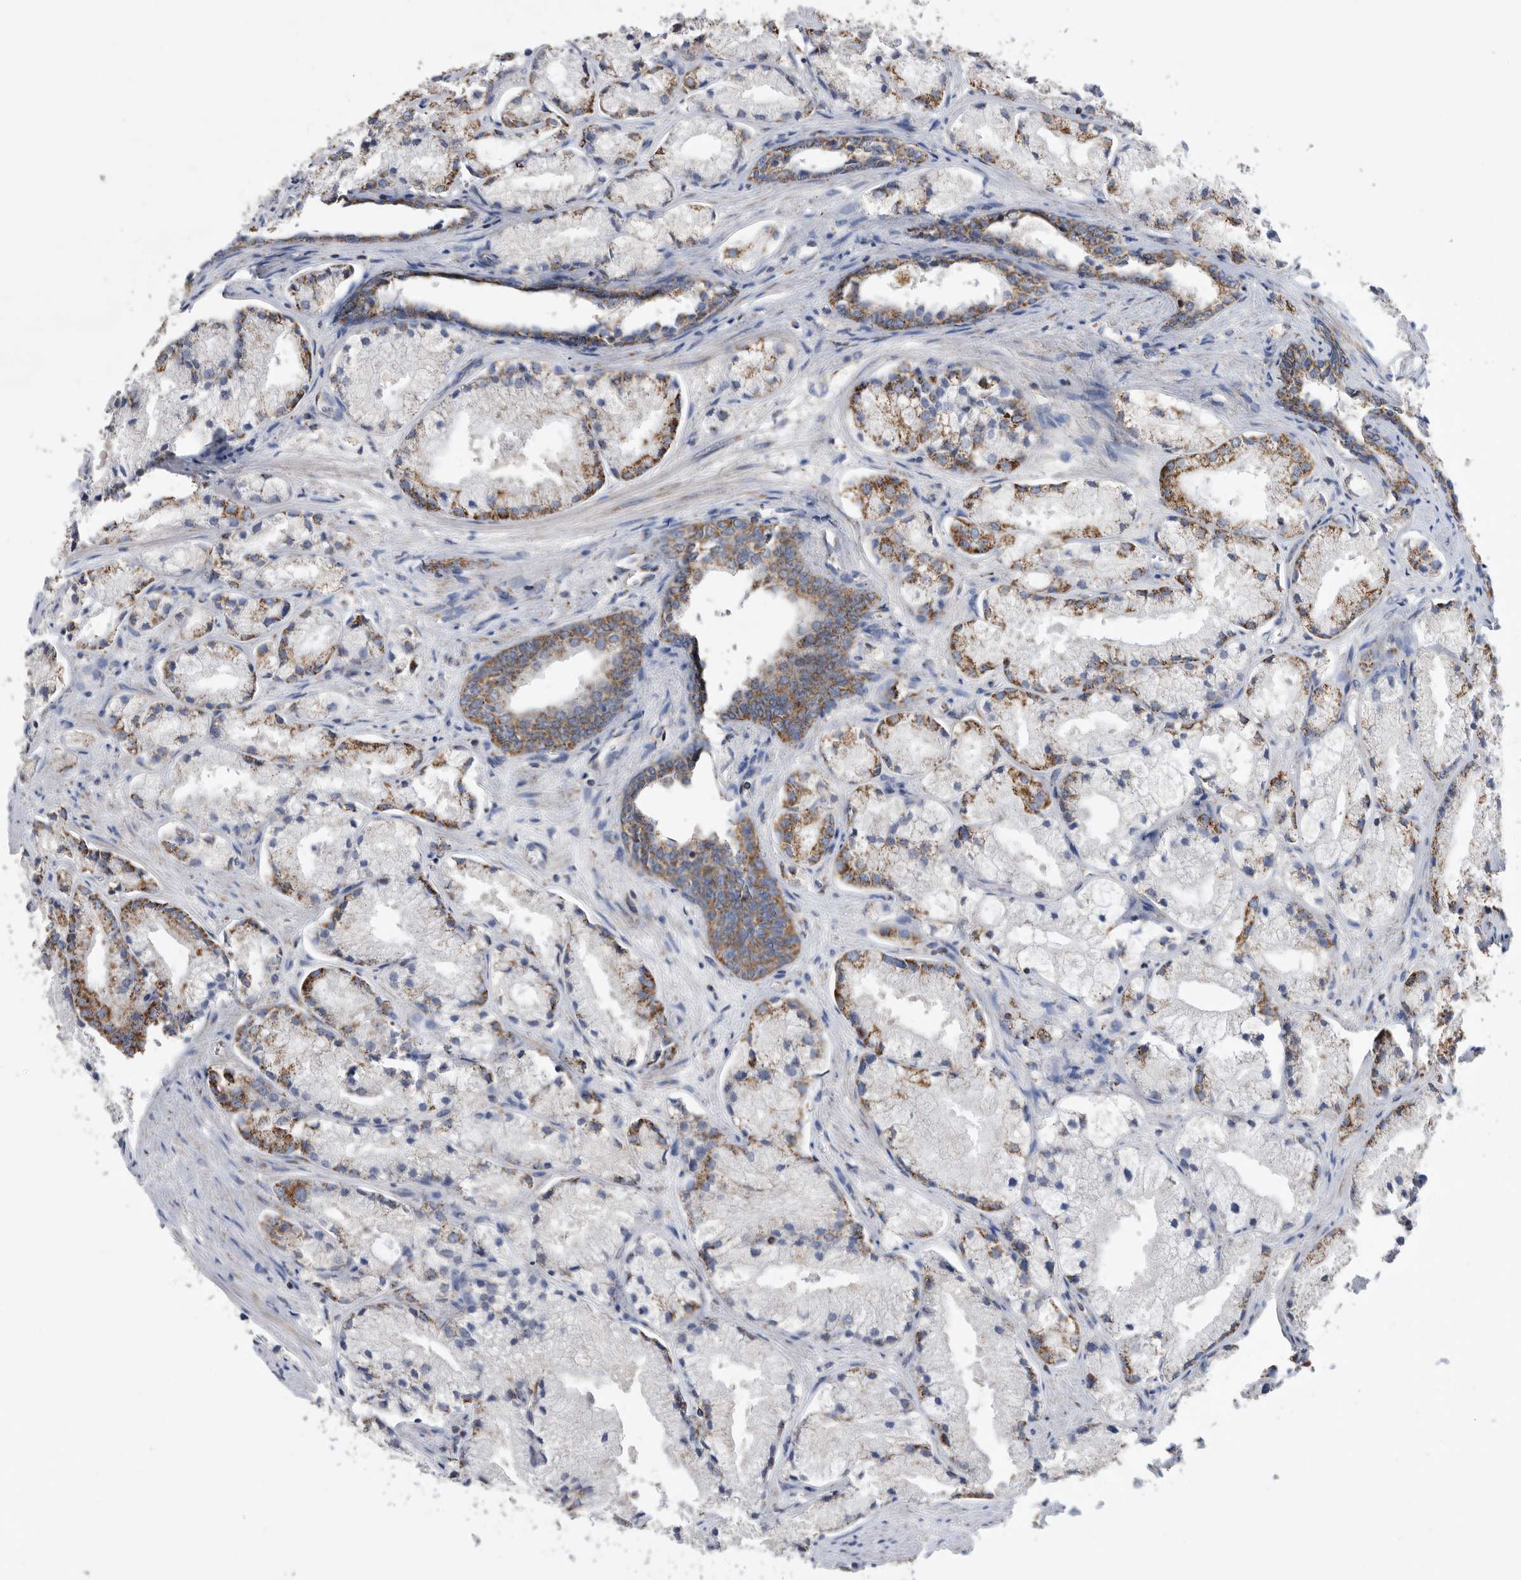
{"staining": {"intensity": "moderate", "quantity": "<25%", "location": "cytoplasmic/membranous"}, "tissue": "prostate cancer", "cell_type": "Tumor cells", "image_type": "cancer", "snomed": [{"axis": "morphology", "description": "Adenocarcinoma, High grade"}, {"axis": "topography", "description": "Prostate"}], "caption": "Prostate cancer (adenocarcinoma (high-grade)) was stained to show a protein in brown. There is low levels of moderate cytoplasmic/membranous staining in about <25% of tumor cells.", "gene": "WFDC1", "patient": {"sex": "male", "age": 50}}